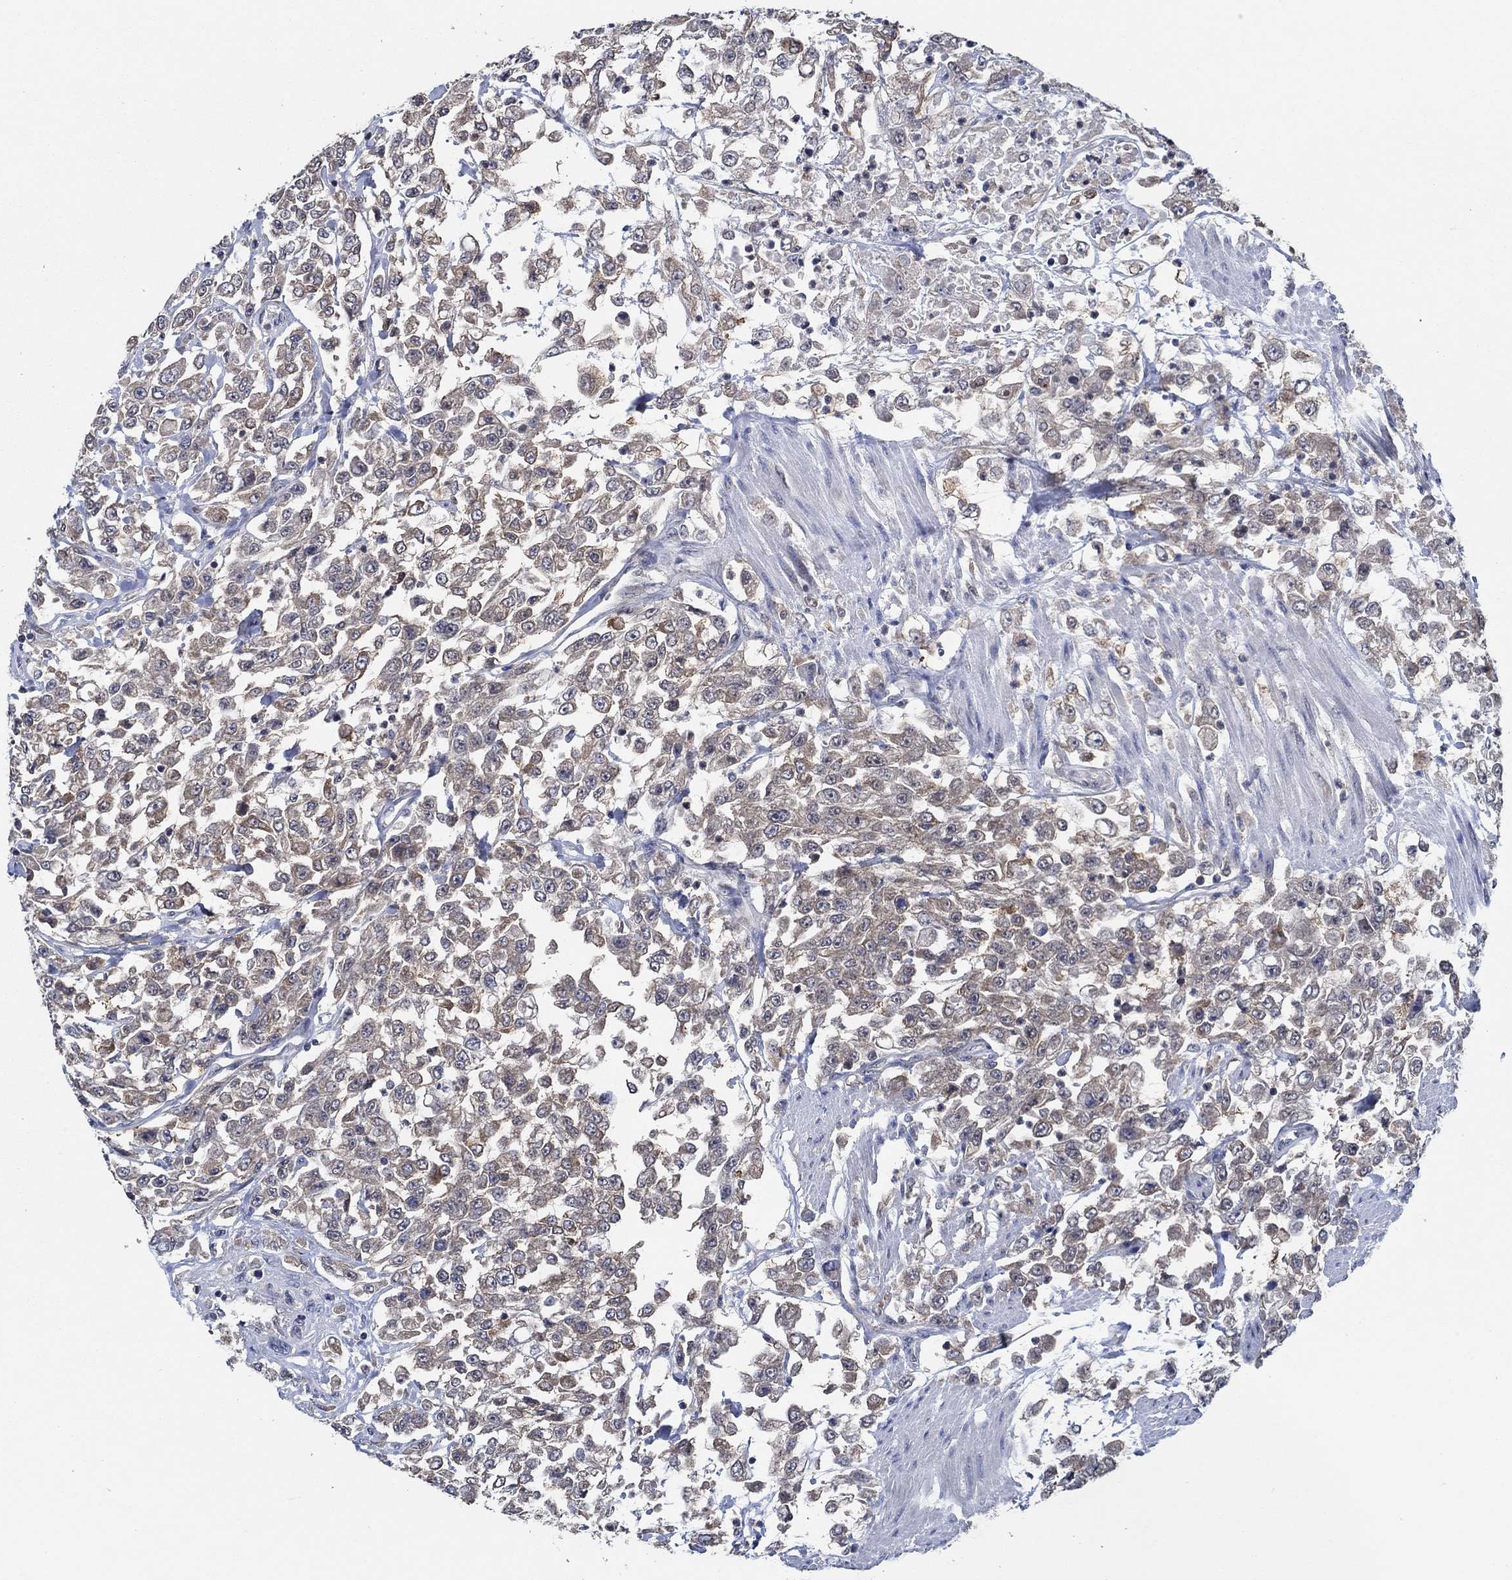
{"staining": {"intensity": "moderate", "quantity": "<25%", "location": "cytoplasmic/membranous"}, "tissue": "urothelial cancer", "cell_type": "Tumor cells", "image_type": "cancer", "snomed": [{"axis": "morphology", "description": "Urothelial carcinoma, High grade"}, {"axis": "topography", "description": "Urinary bladder"}], "caption": "Protein expression analysis of urothelial carcinoma (high-grade) shows moderate cytoplasmic/membranous positivity in approximately <25% of tumor cells. (DAB (3,3'-diaminobenzidine) IHC, brown staining for protein, blue staining for nuclei).", "gene": "DACT1", "patient": {"sex": "male", "age": 46}}